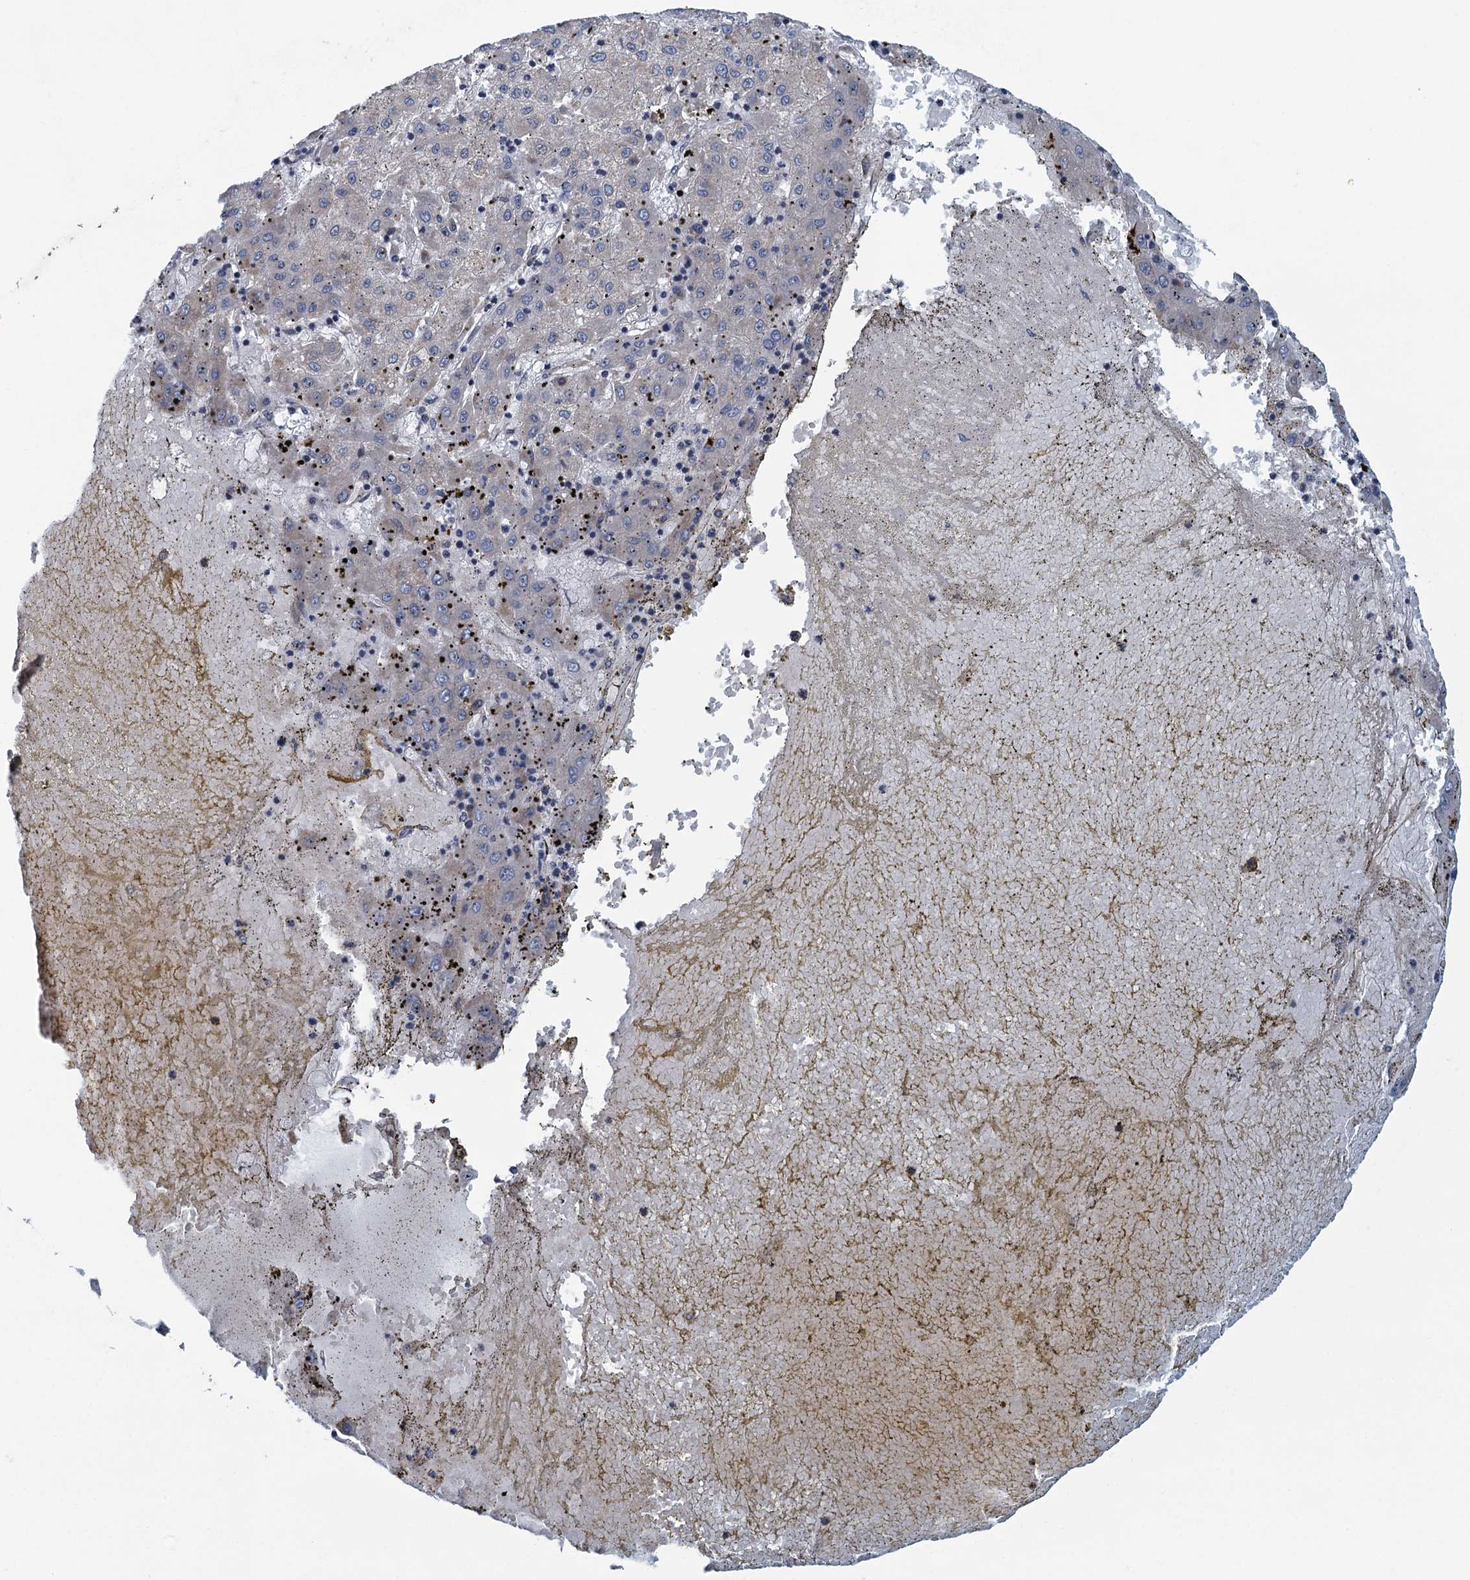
{"staining": {"intensity": "weak", "quantity": "<25%", "location": "cytoplasmic/membranous"}, "tissue": "liver cancer", "cell_type": "Tumor cells", "image_type": "cancer", "snomed": [{"axis": "morphology", "description": "Carcinoma, Hepatocellular, NOS"}, {"axis": "topography", "description": "Liver"}], "caption": "DAB (3,3'-diaminobenzidine) immunohistochemical staining of human hepatocellular carcinoma (liver) reveals no significant staining in tumor cells.", "gene": "ALG2", "patient": {"sex": "male", "age": 72}}